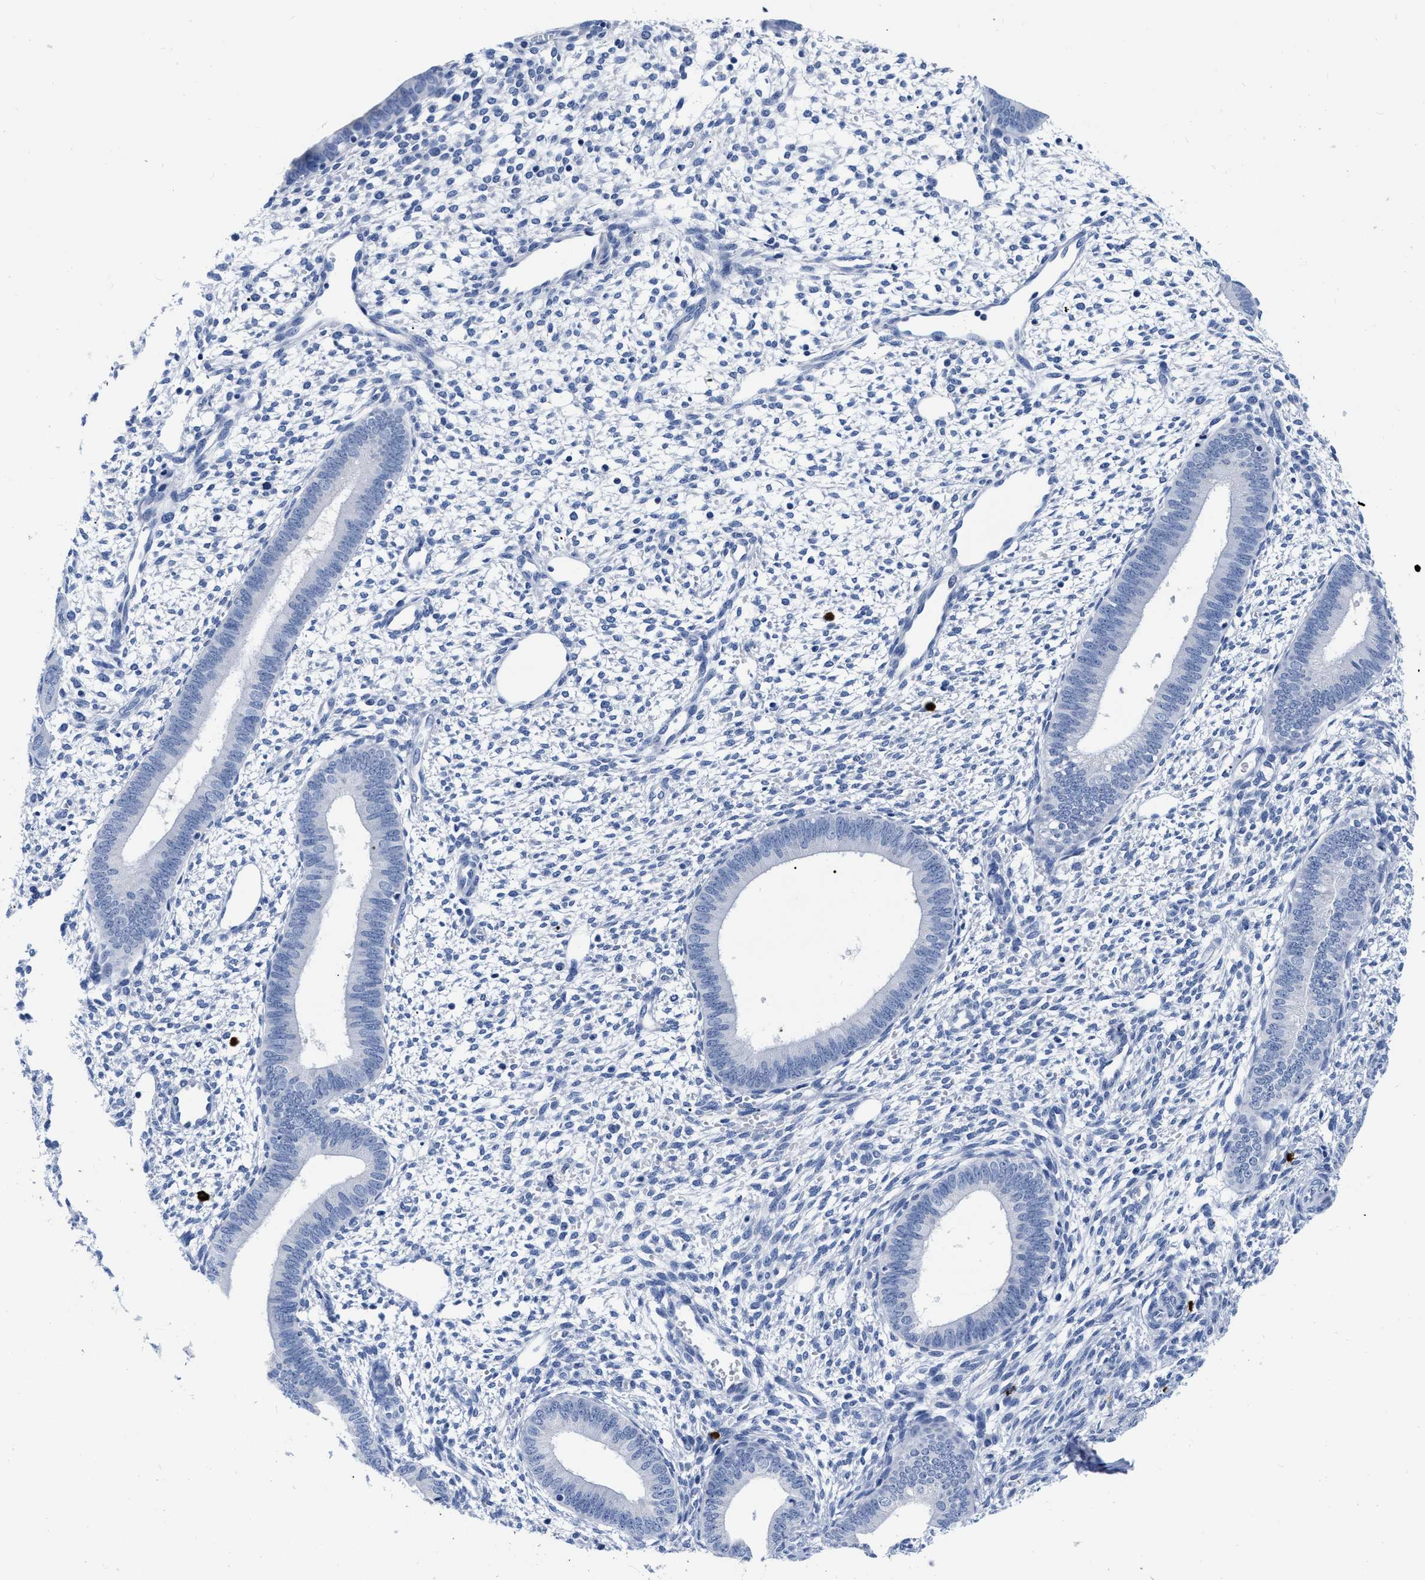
{"staining": {"intensity": "negative", "quantity": "none", "location": "none"}, "tissue": "endometrium", "cell_type": "Cells in endometrial stroma", "image_type": "normal", "snomed": [{"axis": "morphology", "description": "Normal tissue, NOS"}, {"axis": "topography", "description": "Endometrium"}], "caption": "DAB (3,3'-diaminobenzidine) immunohistochemical staining of benign endometrium reveals no significant positivity in cells in endometrial stroma. (DAB (3,3'-diaminobenzidine) immunohistochemistry (IHC) with hematoxylin counter stain).", "gene": "CER1", "patient": {"sex": "female", "age": 46}}